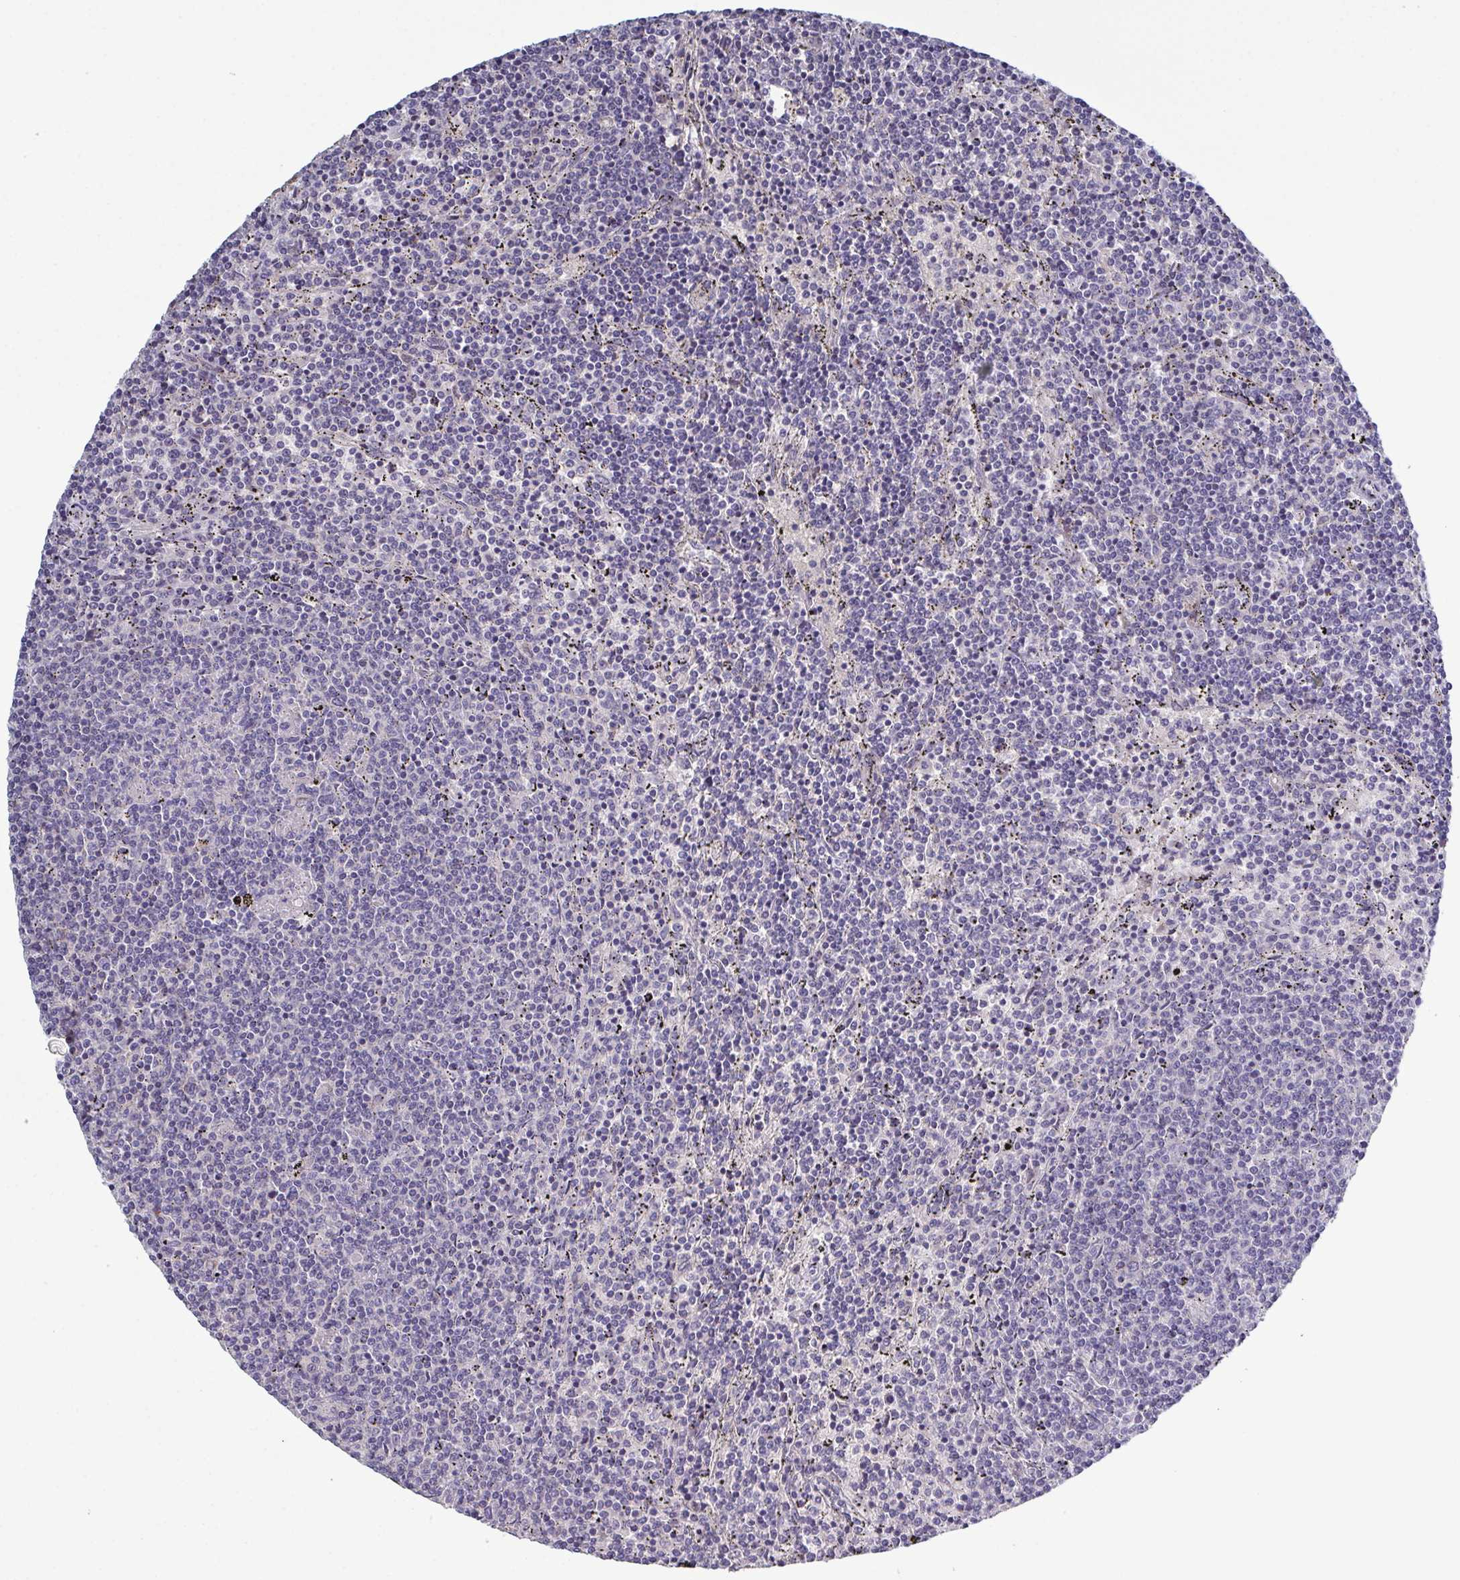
{"staining": {"intensity": "negative", "quantity": "none", "location": "none"}, "tissue": "lymphoma", "cell_type": "Tumor cells", "image_type": "cancer", "snomed": [{"axis": "morphology", "description": "Malignant lymphoma, non-Hodgkin's type, Low grade"}, {"axis": "topography", "description": "Spleen"}], "caption": "The immunohistochemistry (IHC) image has no significant staining in tumor cells of lymphoma tissue. Nuclei are stained in blue.", "gene": "GLDC", "patient": {"sex": "female", "age": 50}}